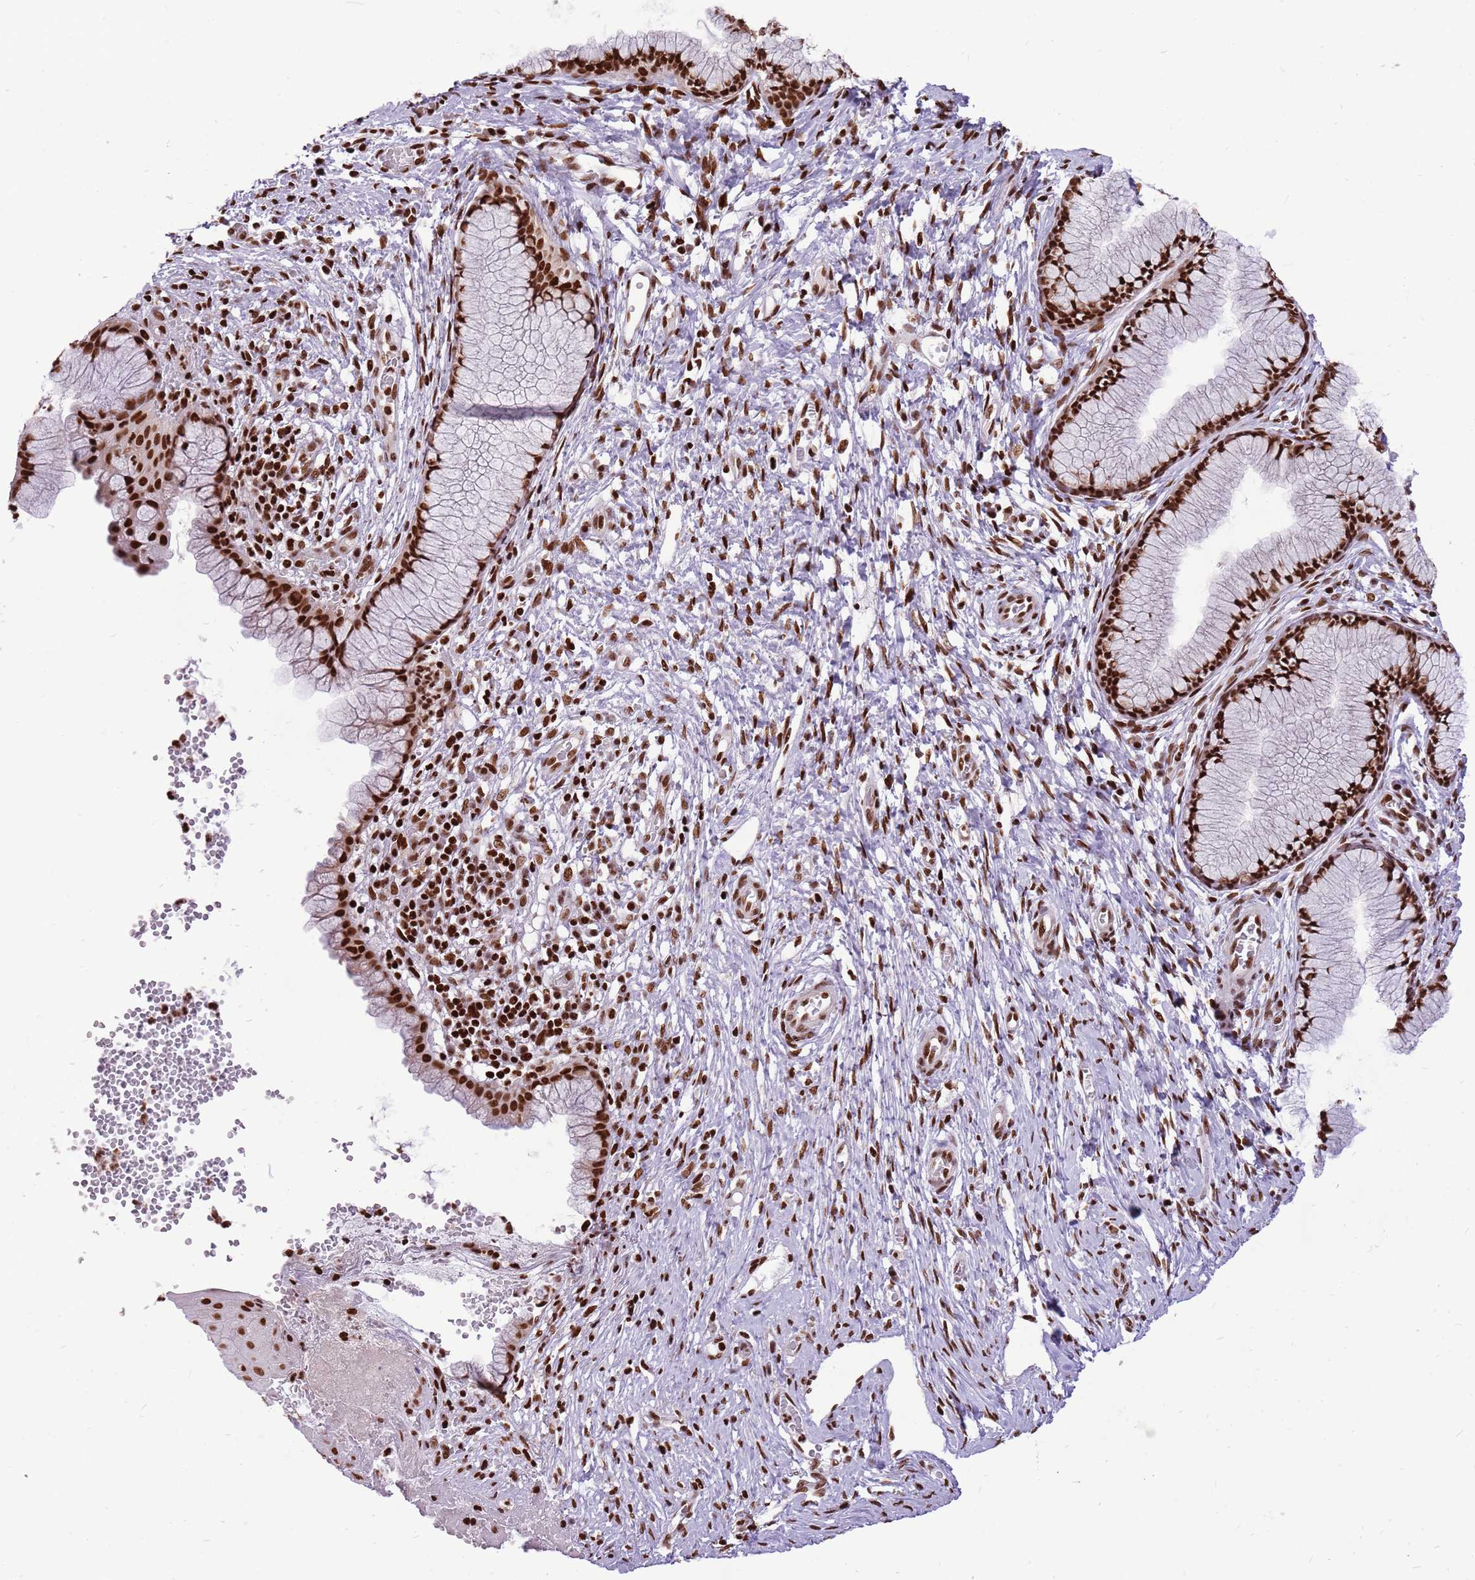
{"staining": {"intensity": "strong", "quantity": ">75%", "location": "nuclear"}, "tissue": "cervix", "cell_type": "Glandular cells", "image_type": "normal", "snomed": [{"axis": "morphology", "description": "Normal tissue, NOS"}, {"axis": "topography", "description": "Cervix"}], "caption": "Protein expression analysis of normal cervix reveals strong nuclear expression in approximately >75% of glandular cells. Immunohistochemistry stains the protein of interest in brown and the nuclei are stained blue.", "gene": "WASHC4", "patient": {"sex": "female", "age": 42}}